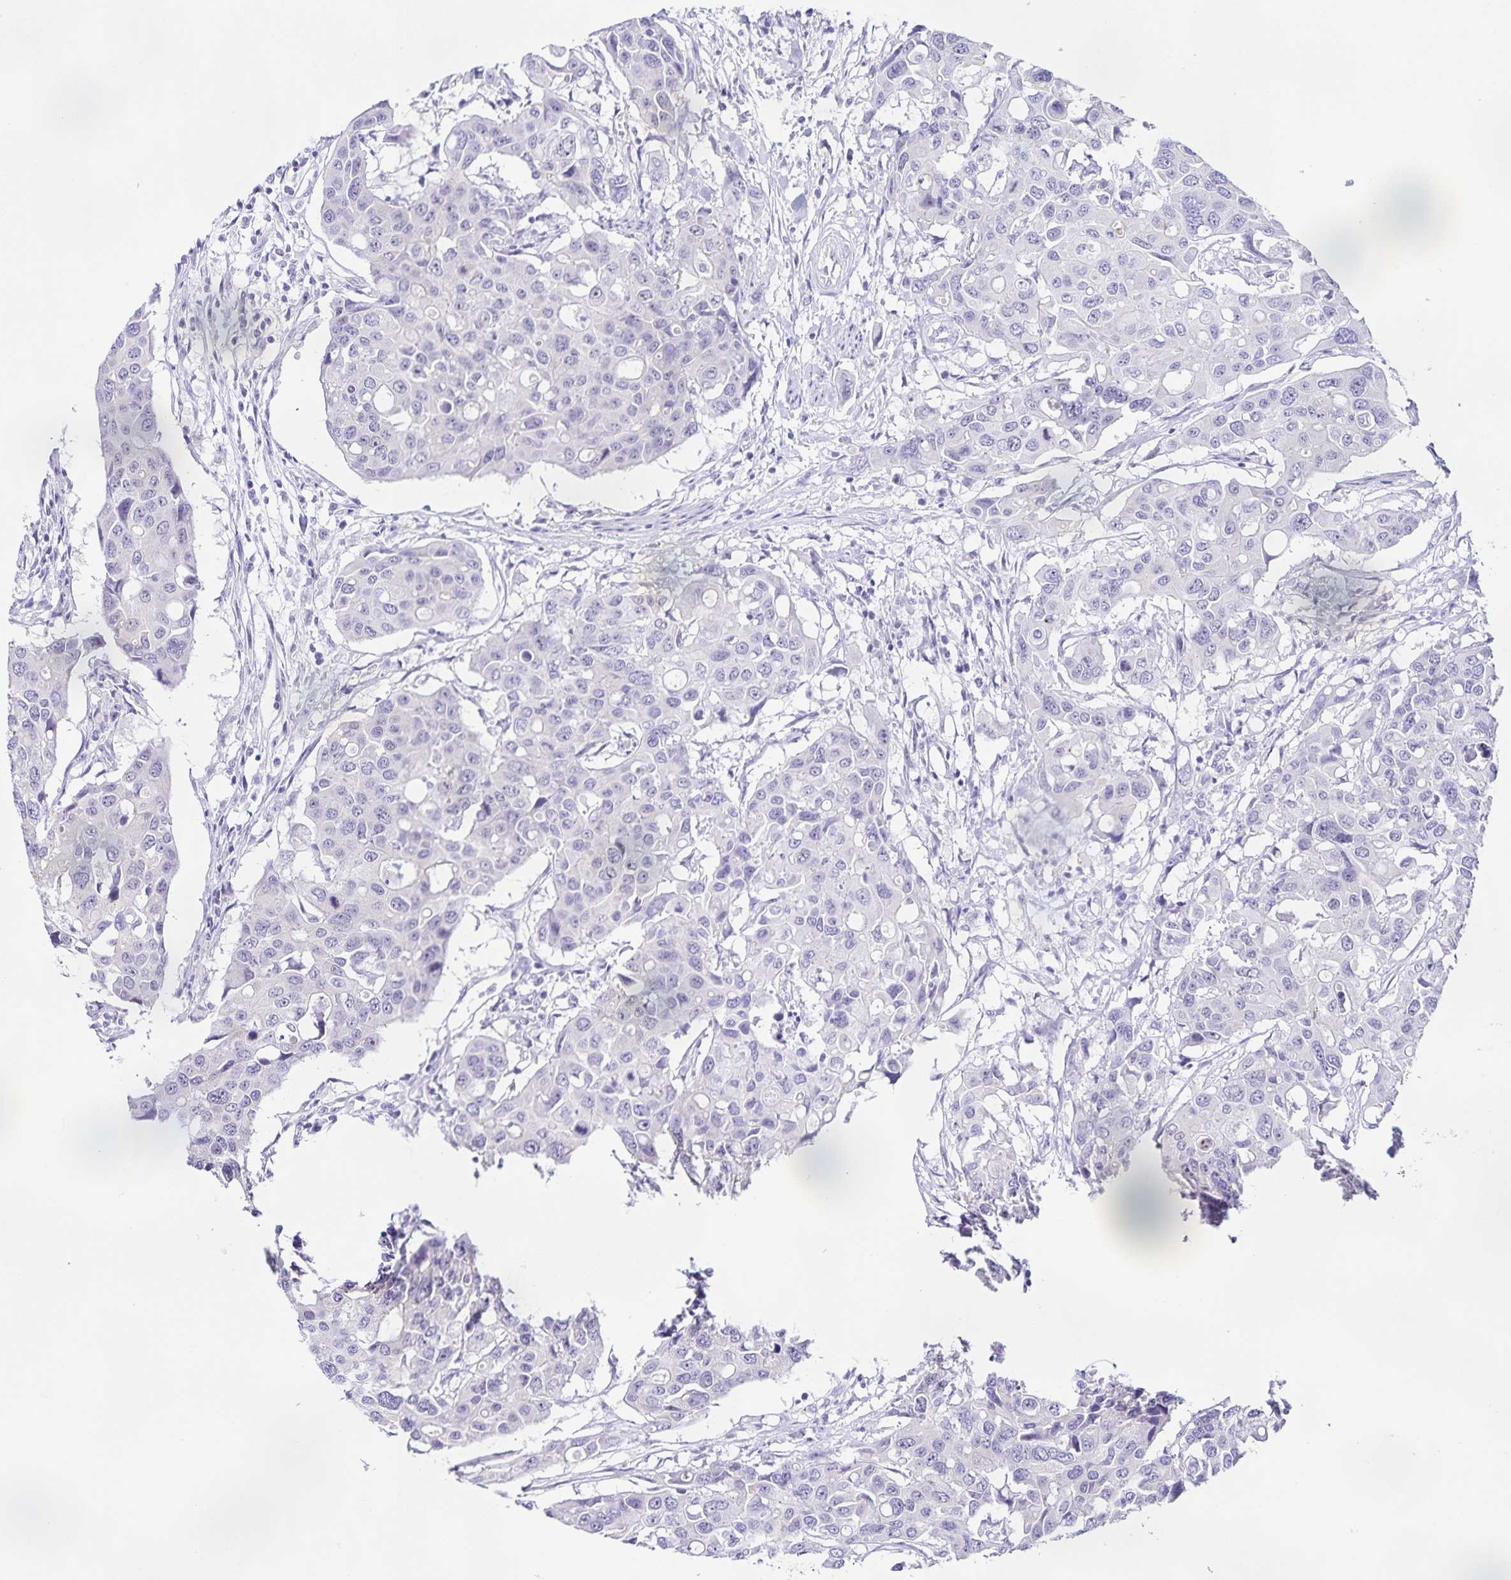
{"staining": {"intensity": "negative", "quantity": "none", "location": "none"}, "tissue": "colorectal cancer", "cell_type": "Tumor cells", "image_type": "cancer", "snomed": [{"axis": "morphology", "description": "Adenocarcinoma, NOS"}, {"axis": "topography", "description": "Colon"}], "caption": "The photomicrograph exhibits no significant staining in tumor cells of colorectal cancer. (Stains: DAB immunohistochemistry (IHC) with hematoxylin counter stain, Microscopy: brightfield microscopy at high magnification).", "gene": "FAM170A", "patient": {"sex": "male", "age": 77}}